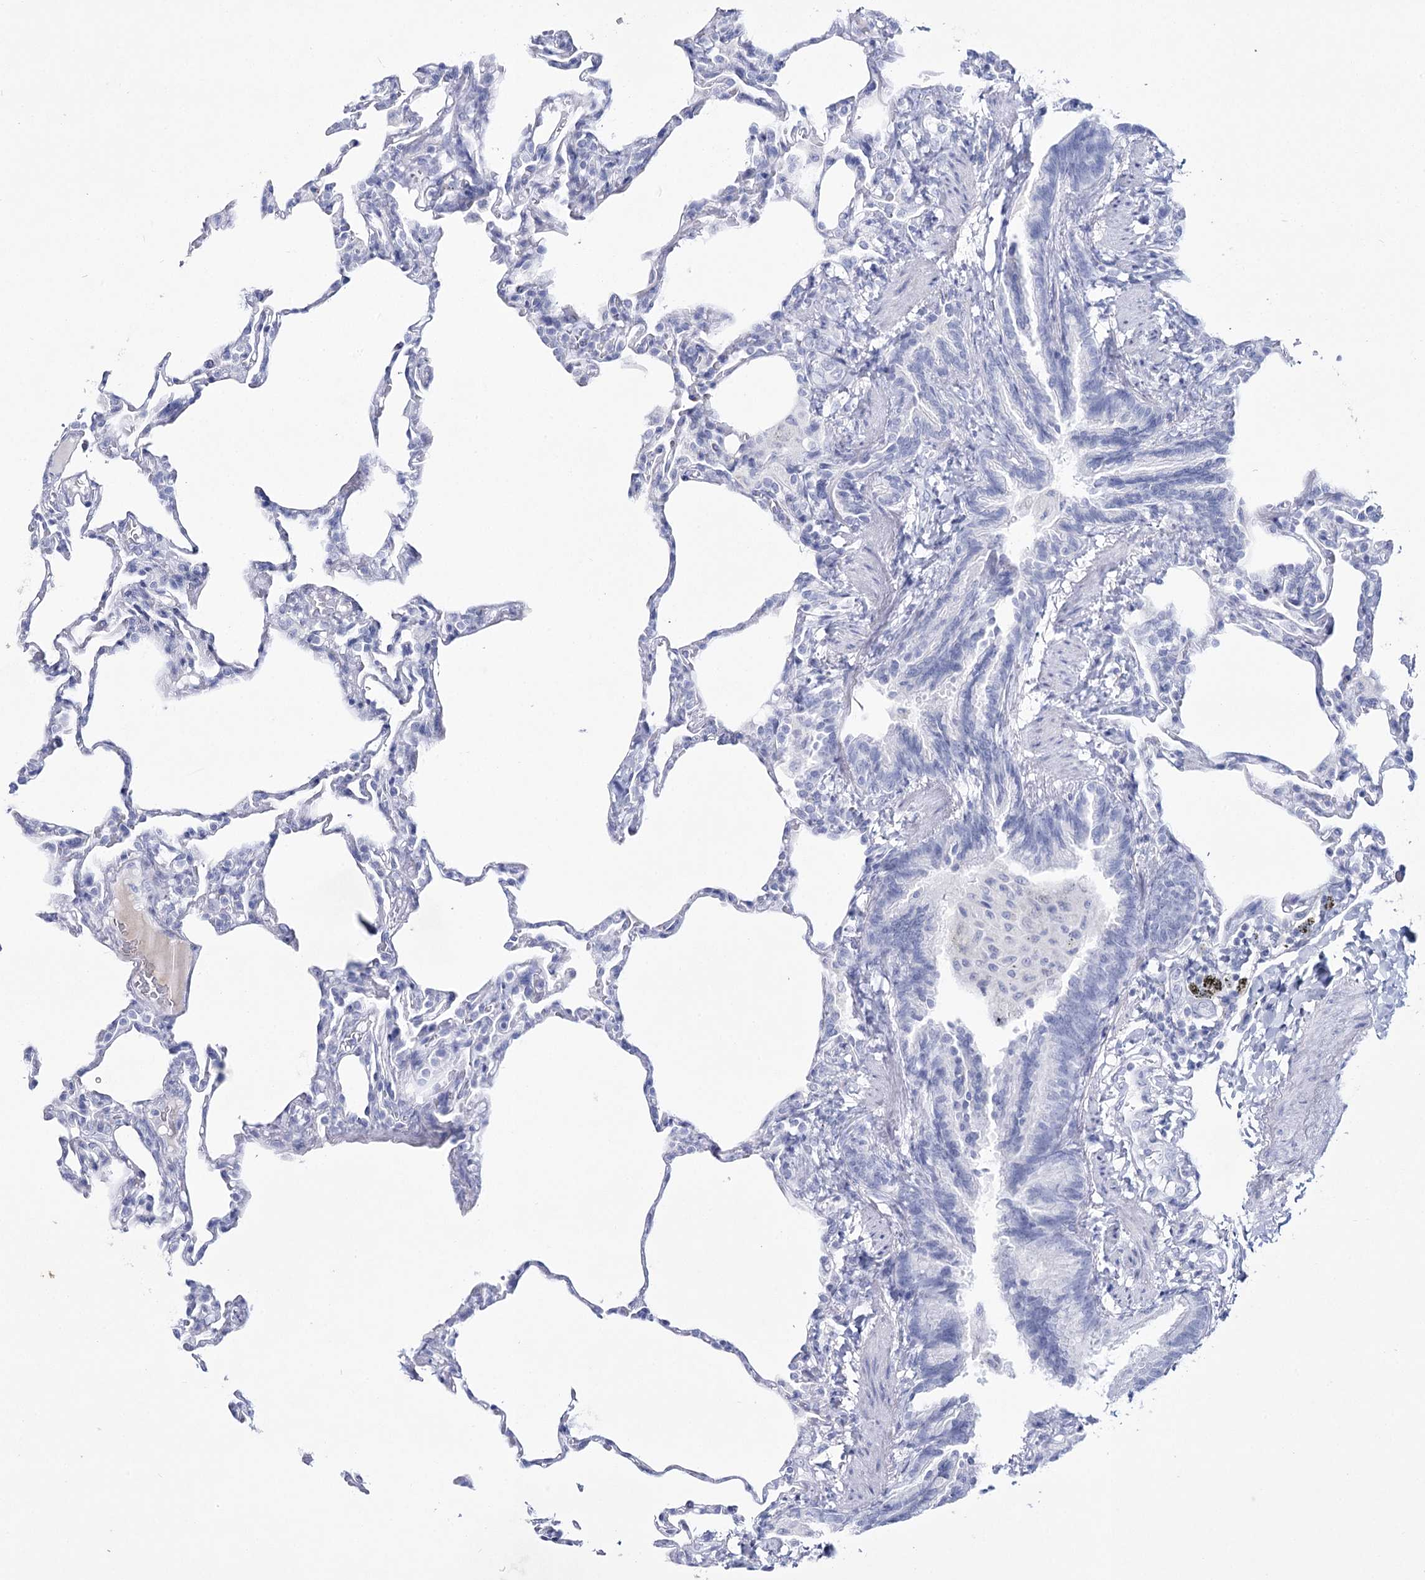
{"staining": {"intensity": "negative", "quantity": "none", "location": "none"}, "tissue": "lung", "cell_type": "Alveolar cells", "image_type": "normal", "snomed": [{"axis": "morphology", "description": "Normal tissue, NOS"}, {"axis": "topography", "description": "Lung"}], "caption": "This is a histopathology image of immunohistochemistry (IHC) staining of normal lung, which shows no expression in alveolar cells.", "gene": "RNF186", "patient": {"sex": "male", "age": 20}}